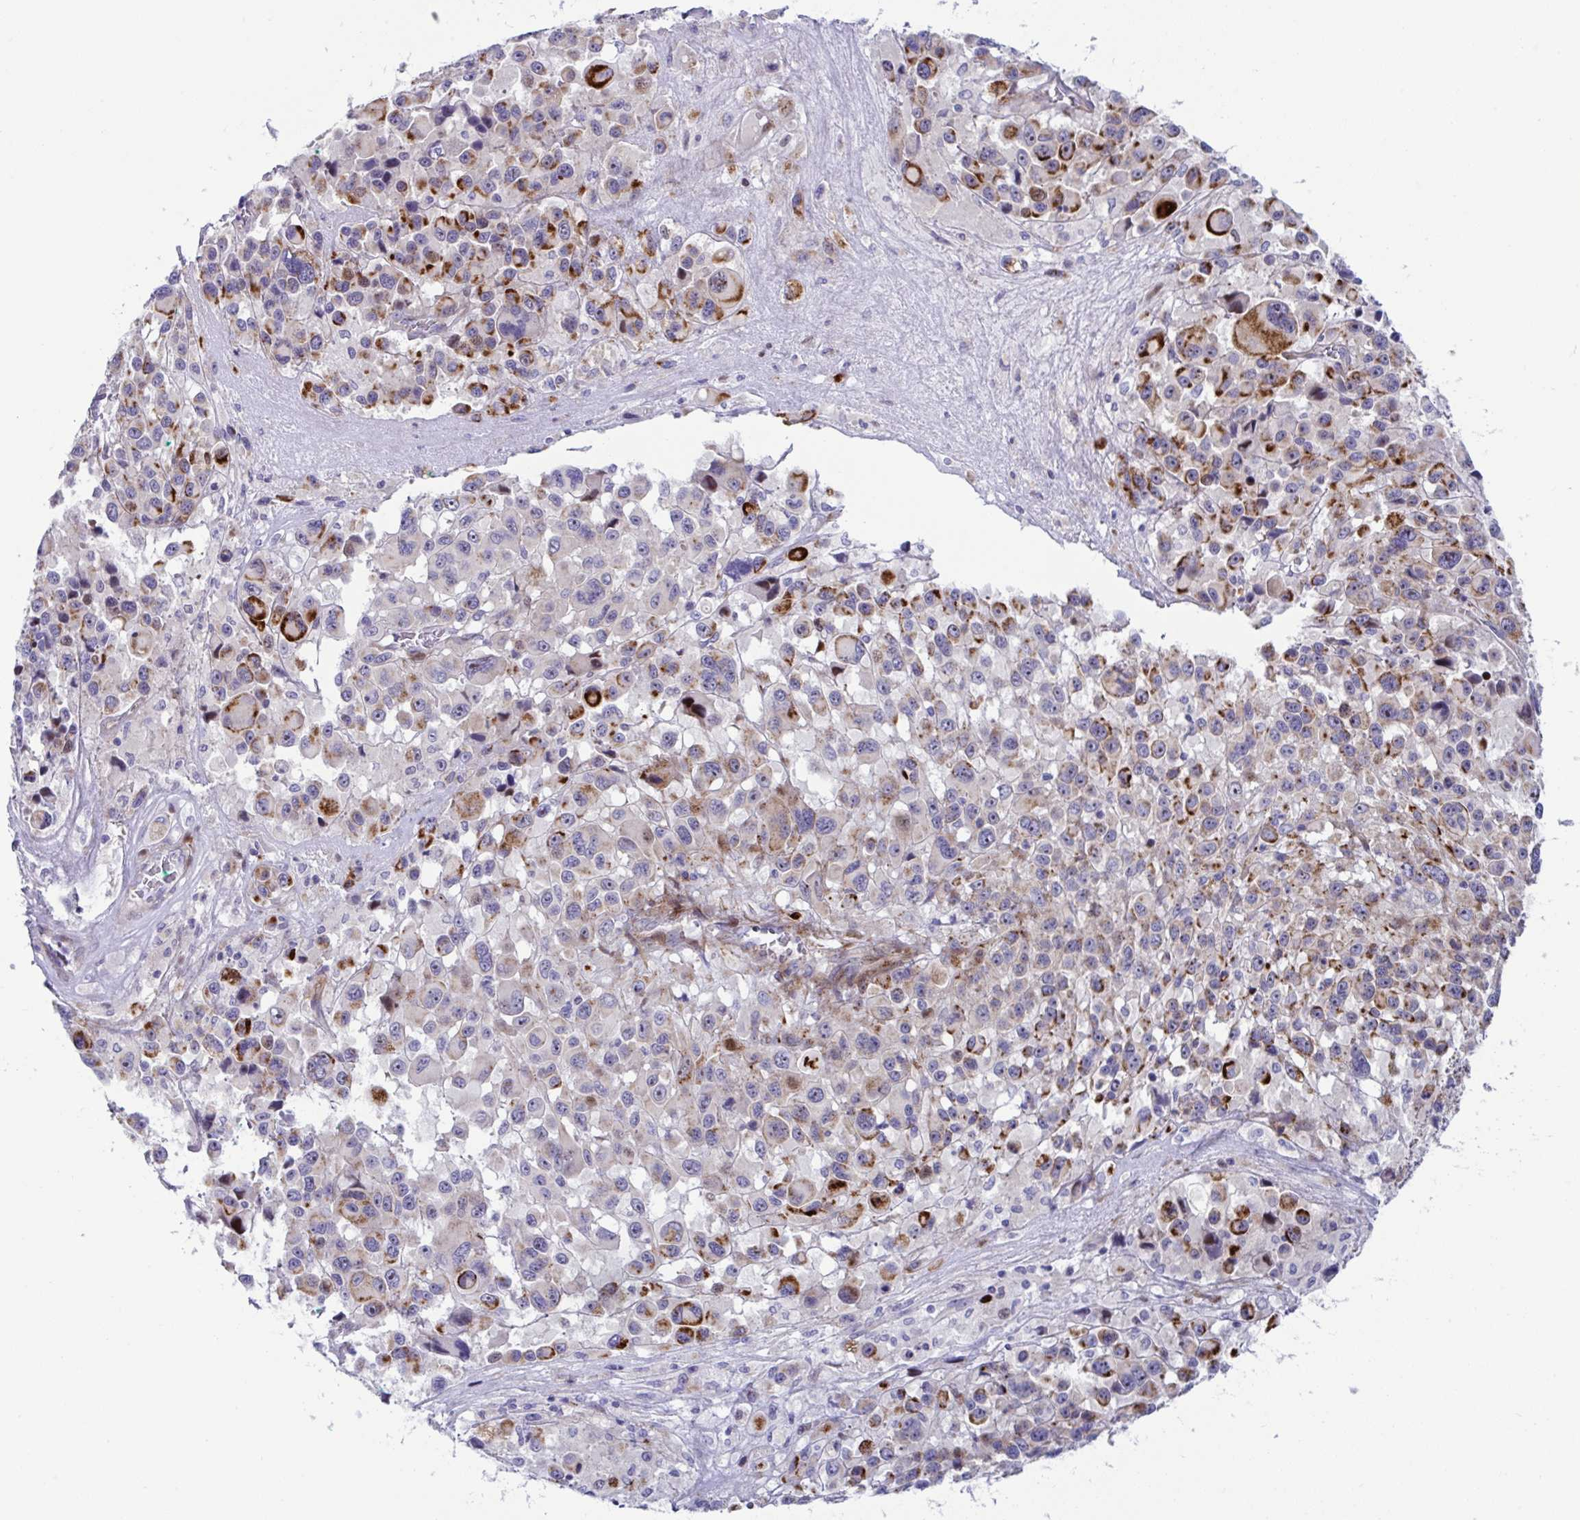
{"staining": {"intensity": "strong", "quantity": "25%-75%", "location": "cytoplasmic/membranous"}, "tissue": "melanoma", "cell_type": "Tumor cells", "image_type": "cancer", "snomed": [{"axis": "morphology", "description": "Malignant melanoma, Metastatic site"}, {"axis": "topography", "description": "Lymph node"}], "caption": "IHC of melanoma exhibits high levels of strong cytoplasmic/membranous staining in about 25%-75% of tumor cells. The staining was performed using DAB, with brown indicating positive protein expression. Nuclei are stained blue with hematoxylin.", "gene": "ZNF713", "patient": {"sex": "female", "age": 65}}